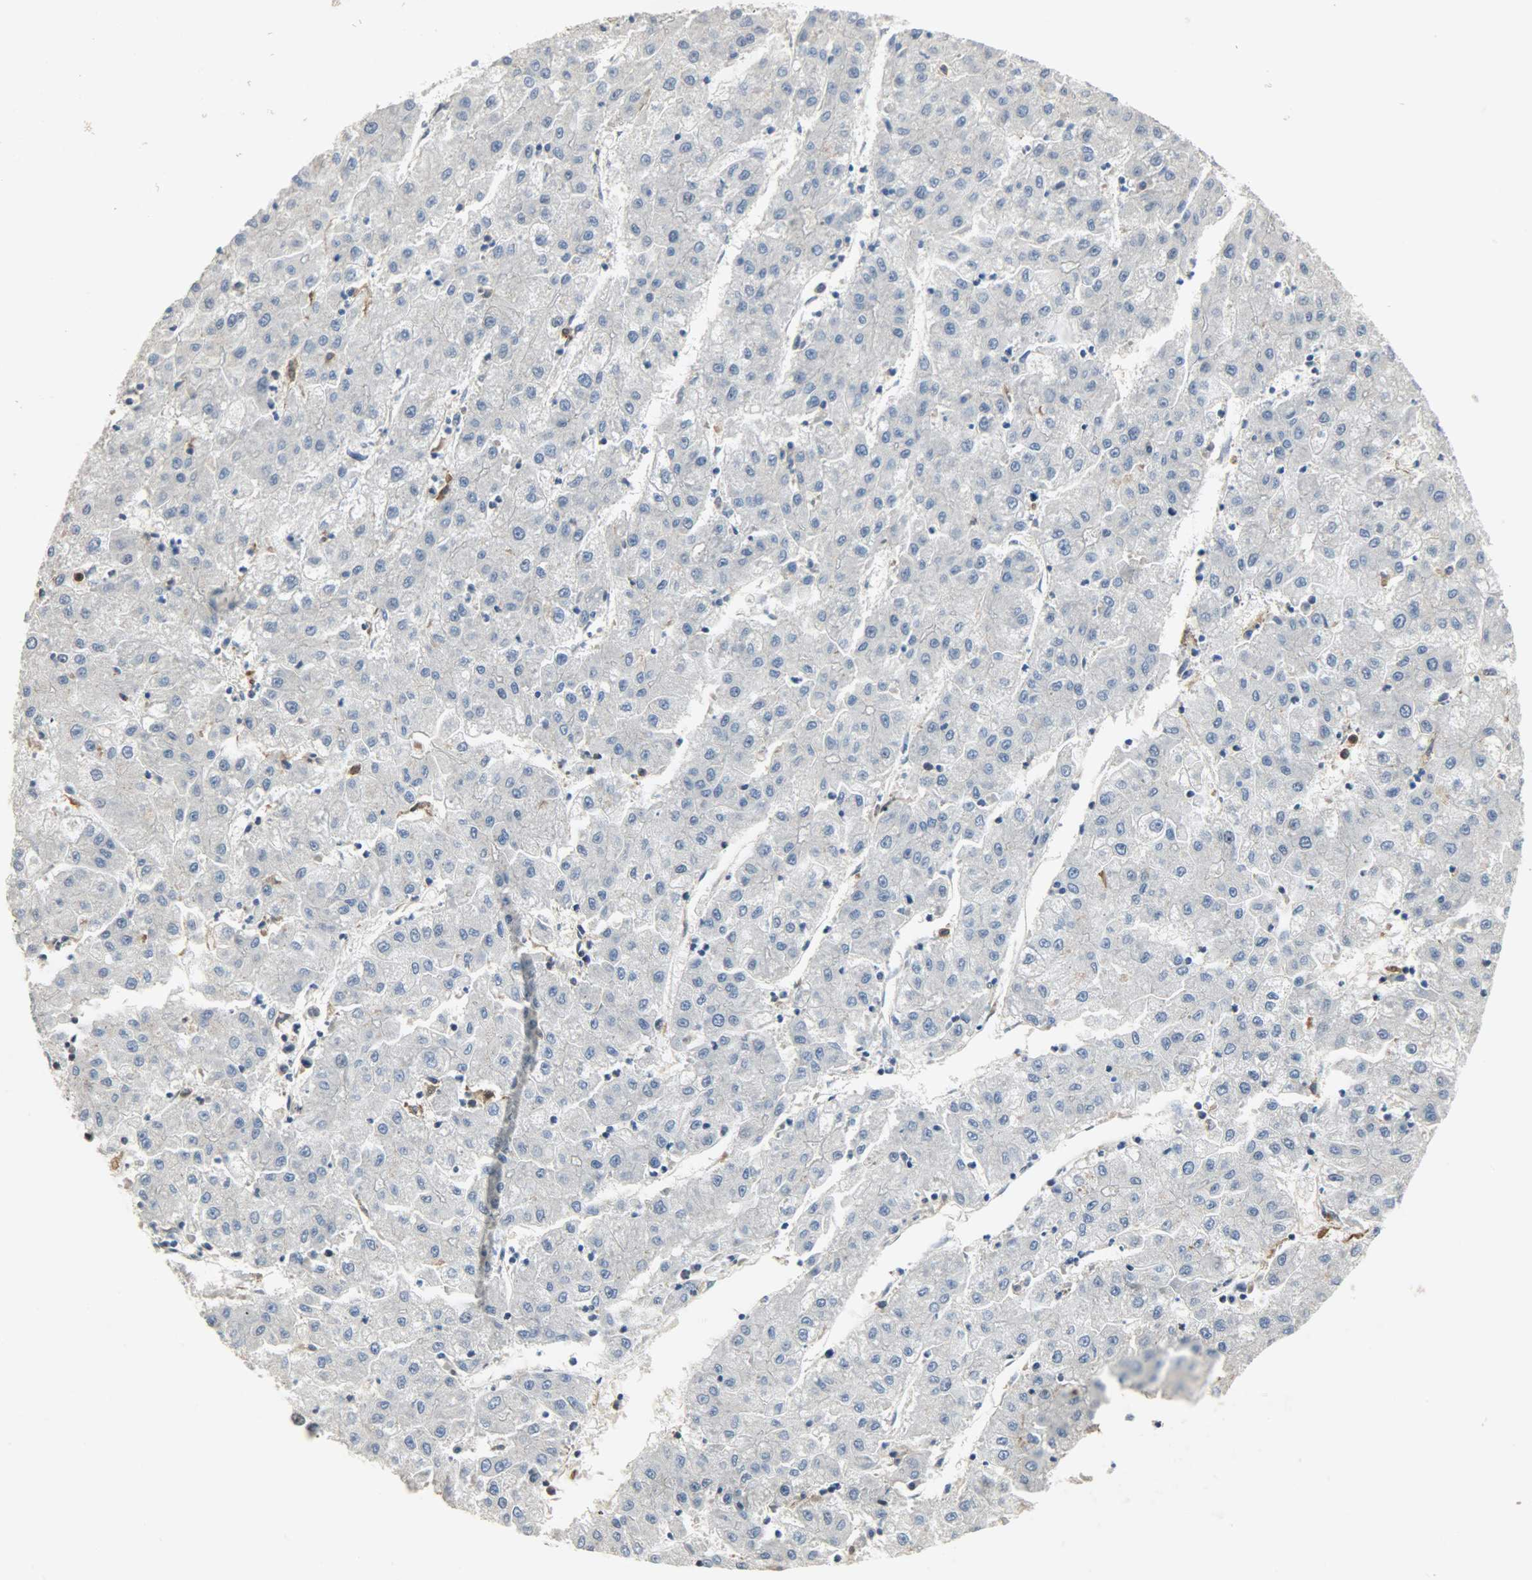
{"staining": {"intensity": "negative", "quantity": "none", "location": "none"}, "tissue": "liver cancer", "cell_type": "Tumor cells", "image_type": "cancer", "snomed": [{"axis": "morphology", "description": "Carcinoma, Hepatocellular, NOS"}, {"axis": "topography", "description": "Liver"}], "caption": "Liver cancer (hepatocellular carcinoma) stained for a protein using IHC demonstrates no expression tumor cells.", "gene": "SKAP2", "patient": {"sex": "male", "age": 72}}